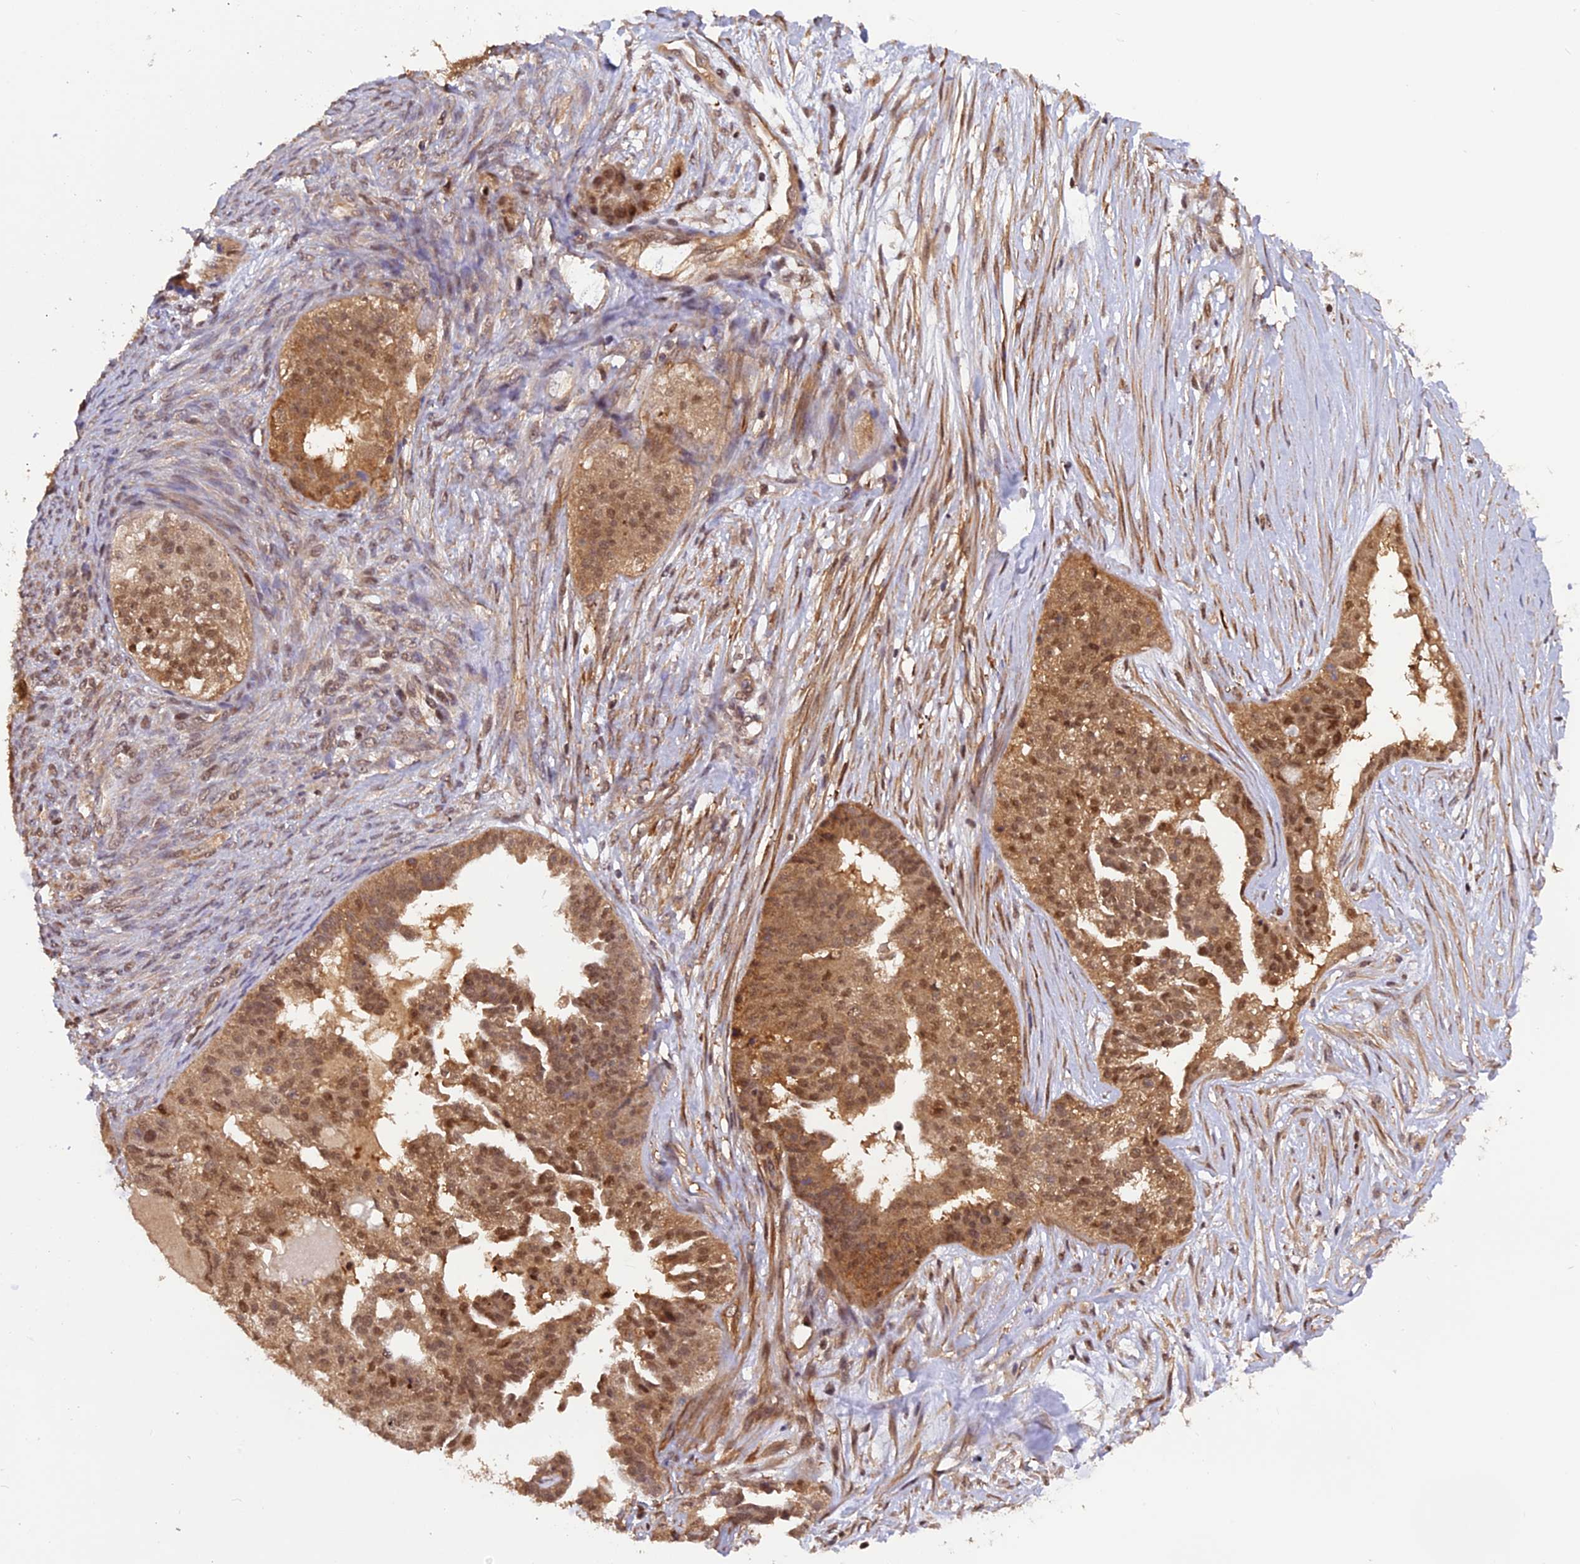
{"staining": {"intensity": "moderate", "quantity": ">75%", "location": "cytoplasmic/membranous,nuclear"}, "tissue": "ovarian cancer", "cell_type": "Tumor cells", "image_type": "cancer", "snomed": [{"axis": "morphology", "description": "Cystadenocarcinoma, serous, NOS"}, {"axis": "topography", "description": "Ovary"}], "caption": "High-power microscopy captured an immunohistochemistry (IHC) photomicrograph of ovarian serous cystadenocarcinoma, revealing moderate cytoplasmic/membranous and nuclear expression in about >75% of tumor cells.", "gene": "PSMB3", "patient": {"sex": "female", "age": 58}}